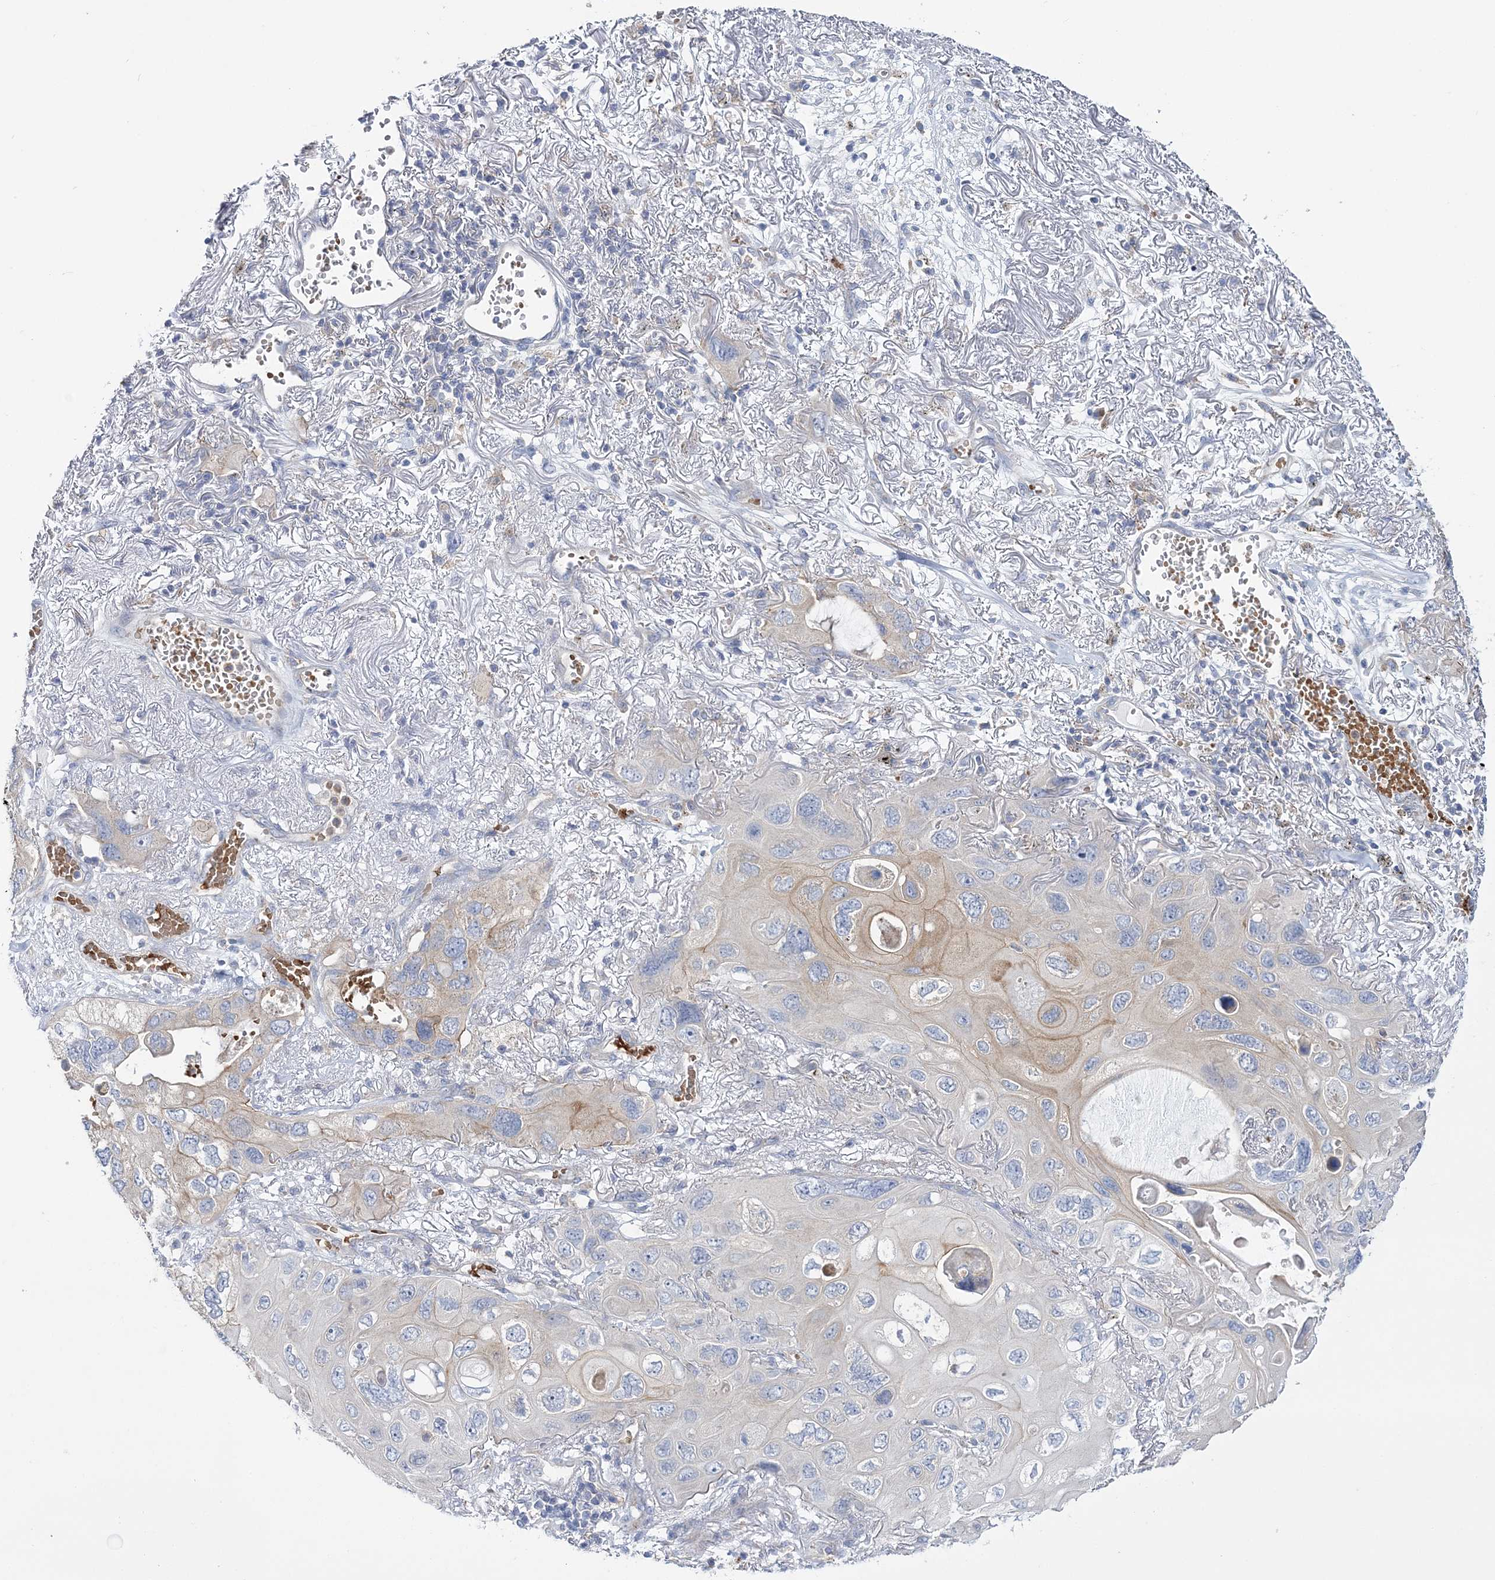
{"staining": {"intensity": "weak", "quantity": "<25%", "location": "cytoplasmic/membranous"}, "tissue": "lung cancer", "cell_type": "Tumor cells", "image_type": "cancer", "snomed": [{"axis": "morphology", "description": "Squamous cell carcinoma, NOS"}, {"axis": "topography", "description": "Lung"}], "caption": "A high-resolution micrograph shows immunohistochemistry staining of lung squamous cell carcinoma, which reveals no significant positivity in tumor cells.", "gene": "ATP11B", "patient": {"sex": "female", "age": 73}}